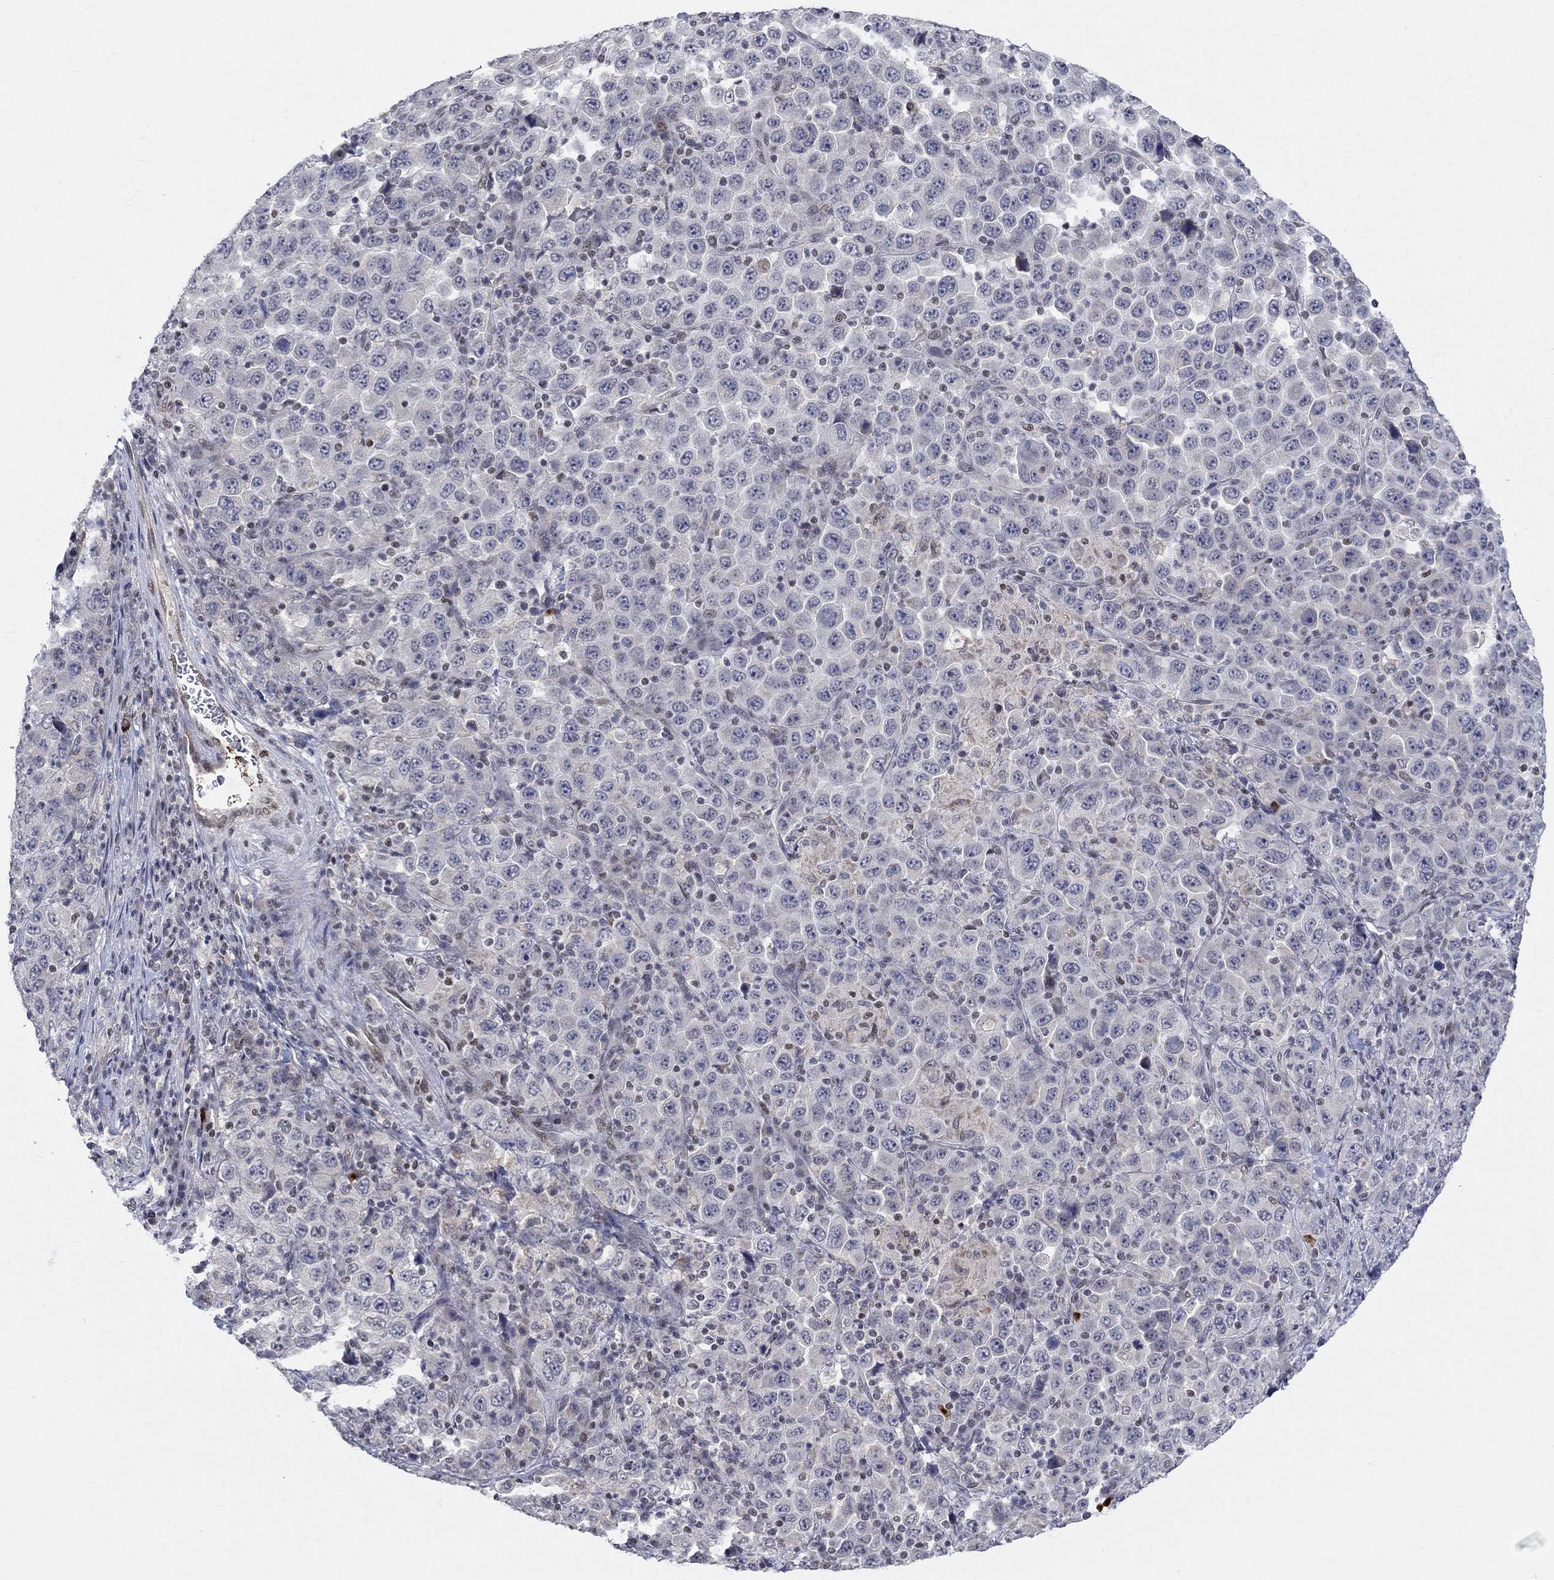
{"staining": {"intensity": "negative", "quantity": "none", "location": "none"}, "tissue": "stomach cancer", "cell_type": "Tumor cells", "image_type": "cancer", "snomed": [{"axis": "morphology", "description": "Normal tissue, NOS"}, {"axis": "morphology", "description": "Adenocarcinoma, NOS"}, {"axis": "topography", "description": "Stomach, upper"}, {"axis": "topography", "description": "Stomach"}], "caption": "Protein analysis of stomach cancer (adenocarcinoma) demonstrates no significant expression in tumor cells. (Immunohistochemistry, brightfield microscopy, high magnification).", "gene": "KLF12", "patient": {"sex": "male", "age": 59}}